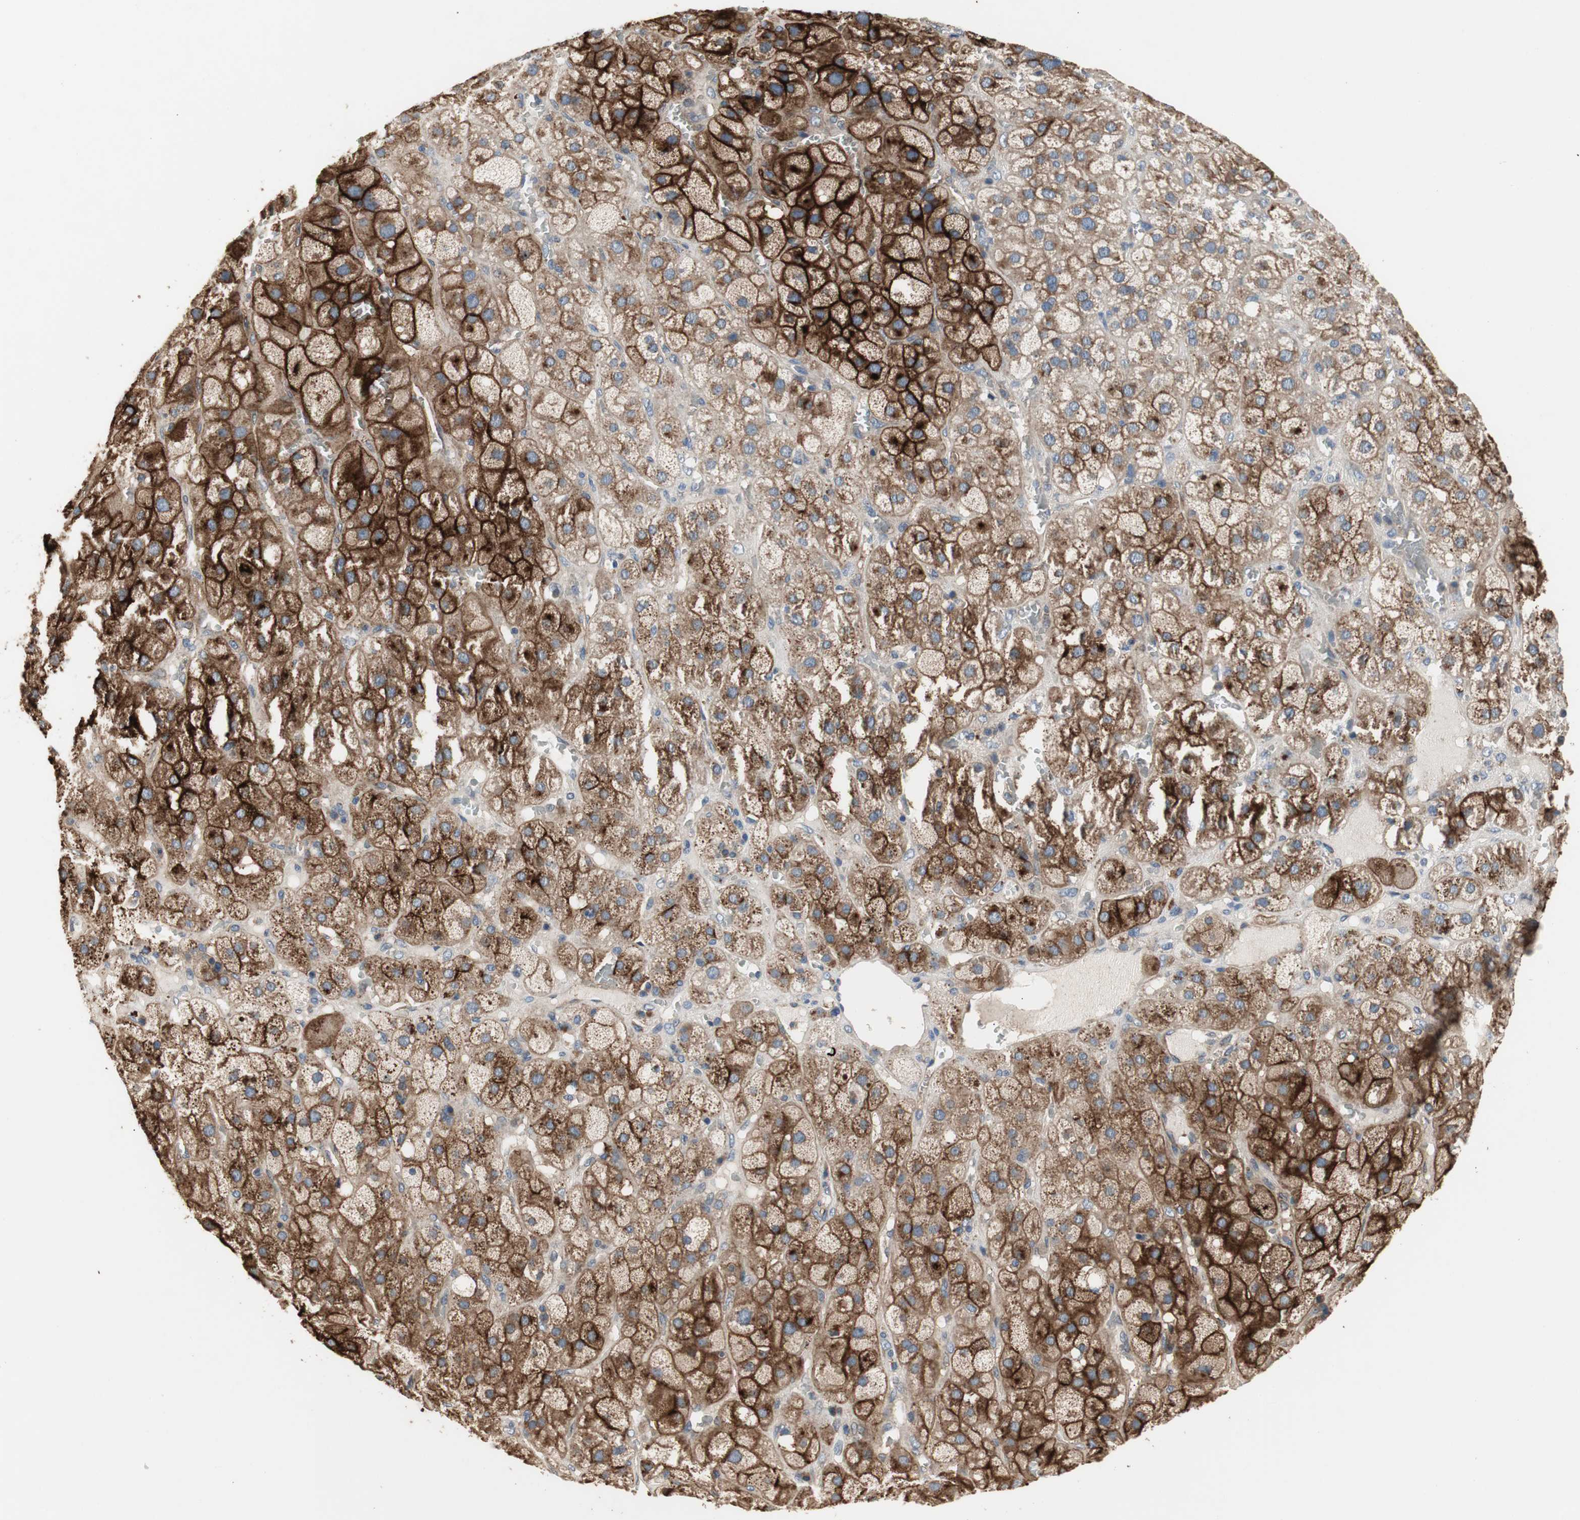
{"staining": {"intensity": "strong", "quantity": "25%-75%", "location": "cytoplasmic/membranous"}, "tissue": "adrenal gland", "cell_type": "Glandular cells", "image_type": "normal", "snomed": [{"axis": "morphology", "description": "Normal tissue, NOS"}, {"axis": "topography", "description": "Adrenal gland"}], "caption": "DAB immunohistochemical staining of unremarkable adrenal gland displays strong cytoplasmic/membranous protein positivity in about 25%-75% of glandular cells.", "gene": "ALPL", "patient": {"sex": "female", "age": 47}}